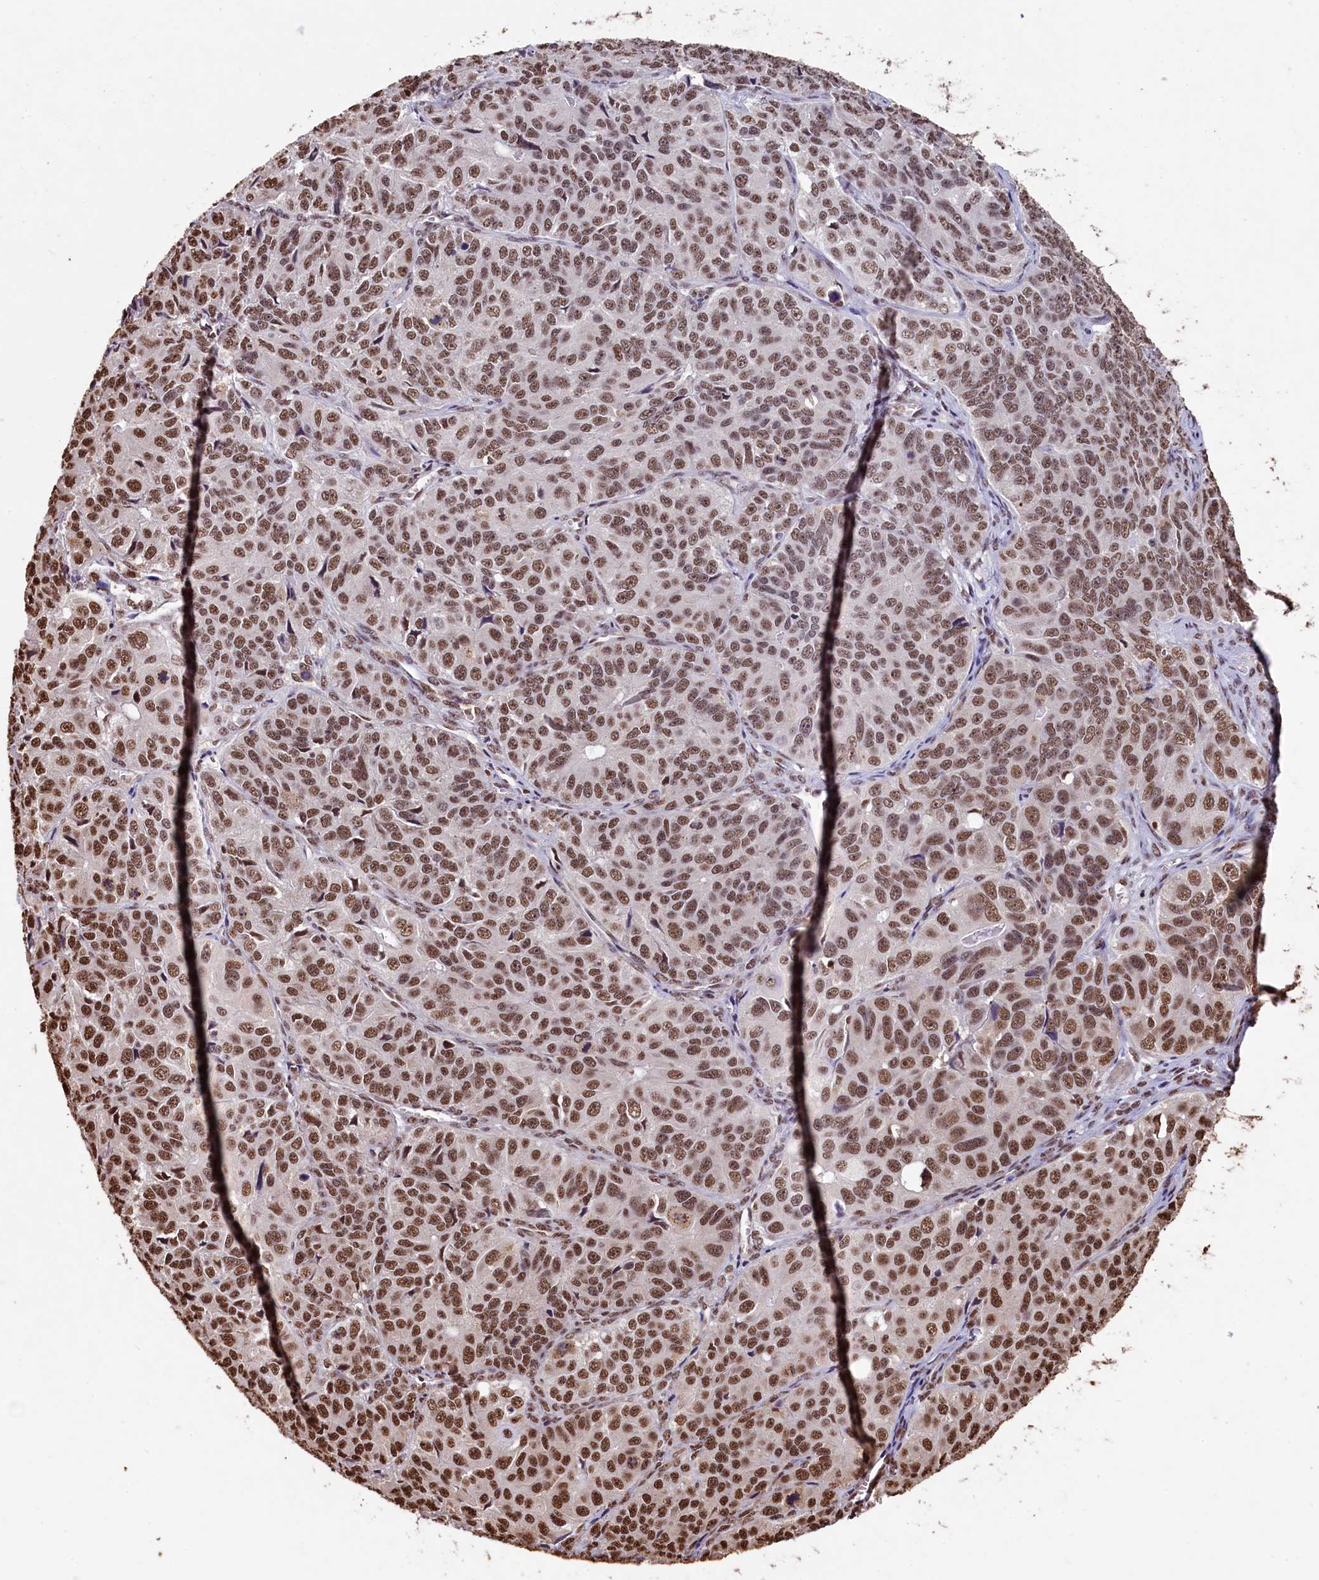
{"staining": {"intensity": "strong", "quantity": ">75%", "location": "nuclear"}, "tissue": "ovarian cancer", "cell_type": "Tumor cells", "image_type": "cancer", "snomed": [{"axis": "morphology", "description": "Carcinoma, endometroid"}, {"axis": "topography", "description": "Ovary"}], "caption": "Strong nuclear positivity is identified in about >75% of tumor cells in ovarian cancer (endometroid carcinoma).", "gene": "SNRPD2", "patient": {"sex": "female", "age": 51}}